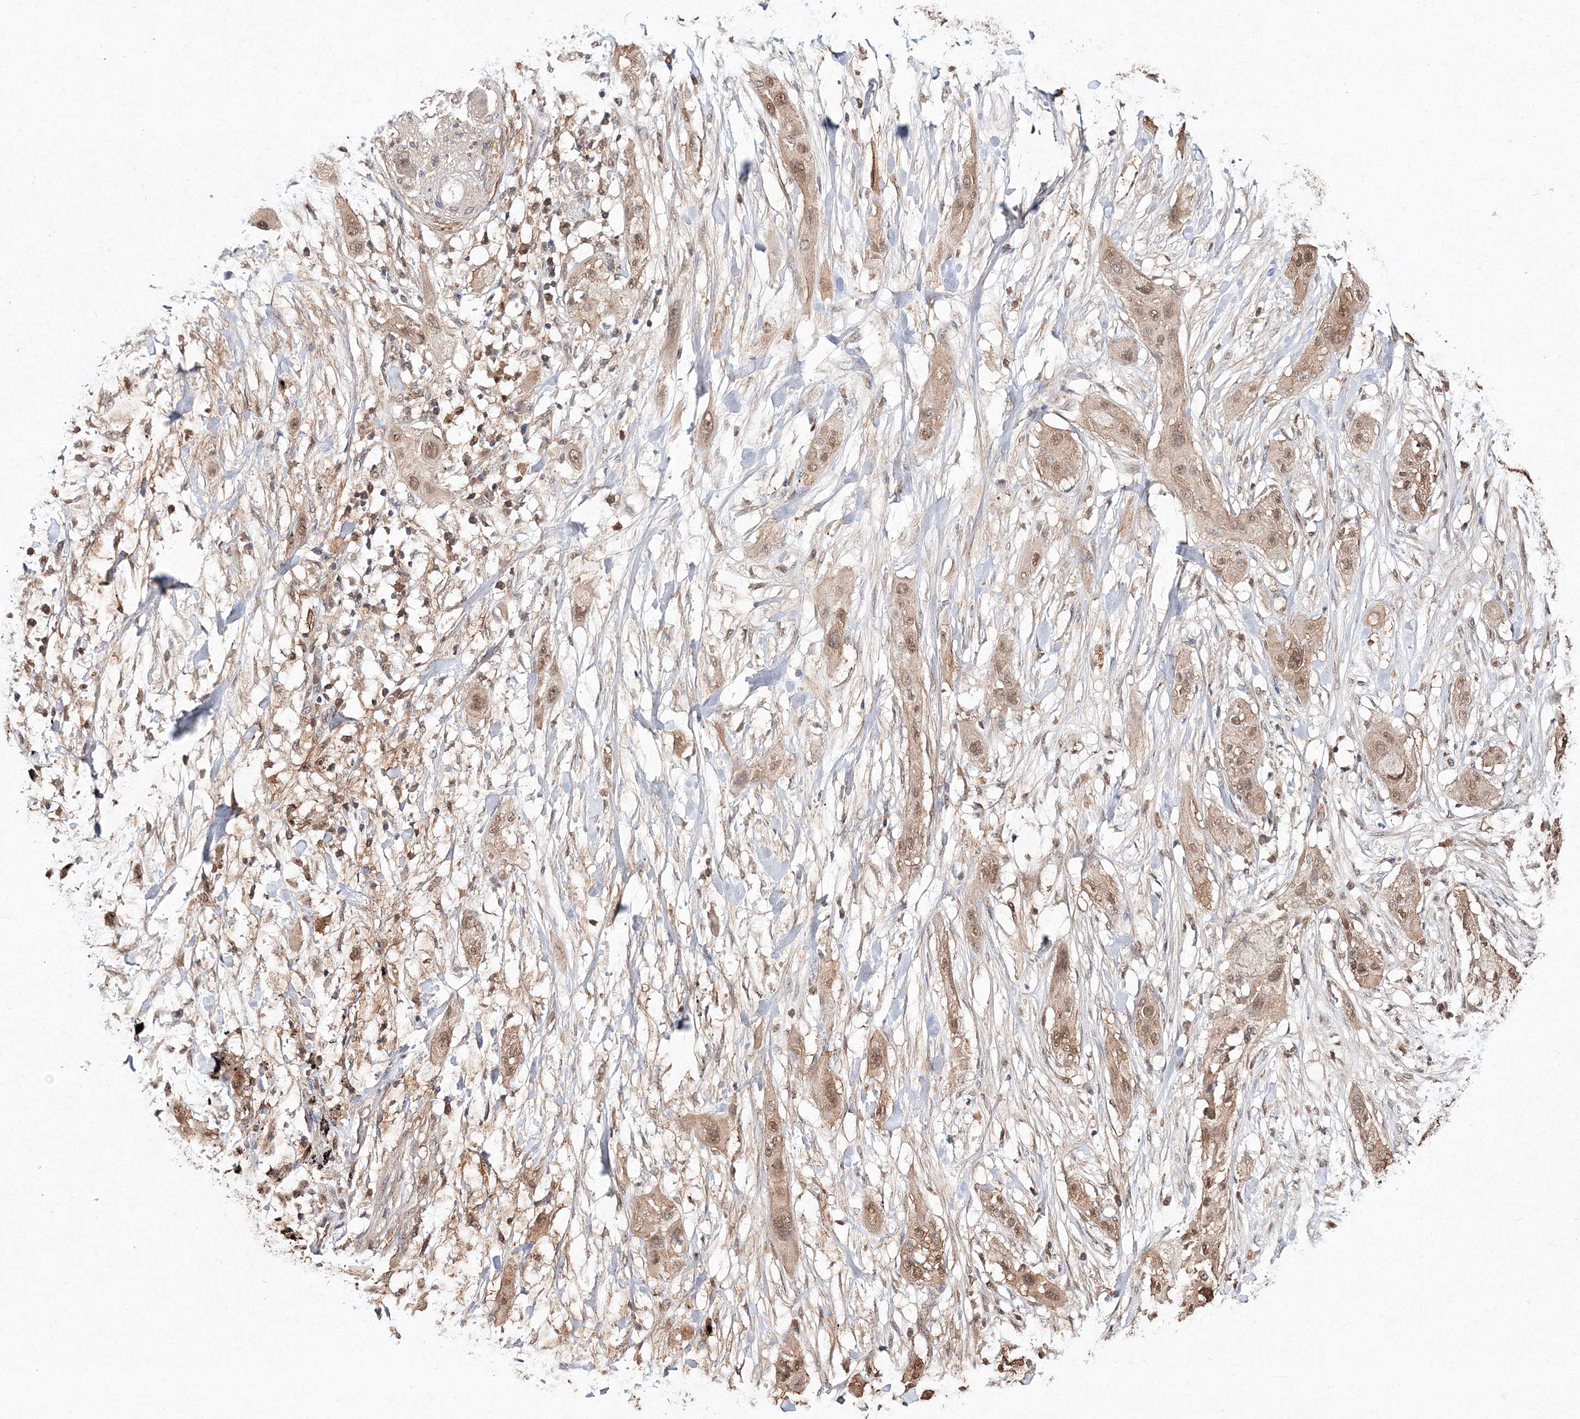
{"staining": {"intensity": "moderate", "quantity": ">75%", "location": "nuclear"}, "tissue": "lung cancer", "cell_type": "Tumor cells", "image_type": "cancer", "snomed": [{"axis": "morphology", "description": "Squamous cell carcinoma, NOS"}, {"axis": "topography", "description": "Lung"}], "caption": "IHC image of neoplastic tissue: human lung cancer (squamous cell carcinoma) stained using immunohistochemistry exhibits medium levels of moderate protein expression localized specifically in the nuclear of tumor cells, appearing as a nuclear brown color.", "gene": "S100A11", "patient": {"sex": "female", "age": 47}}